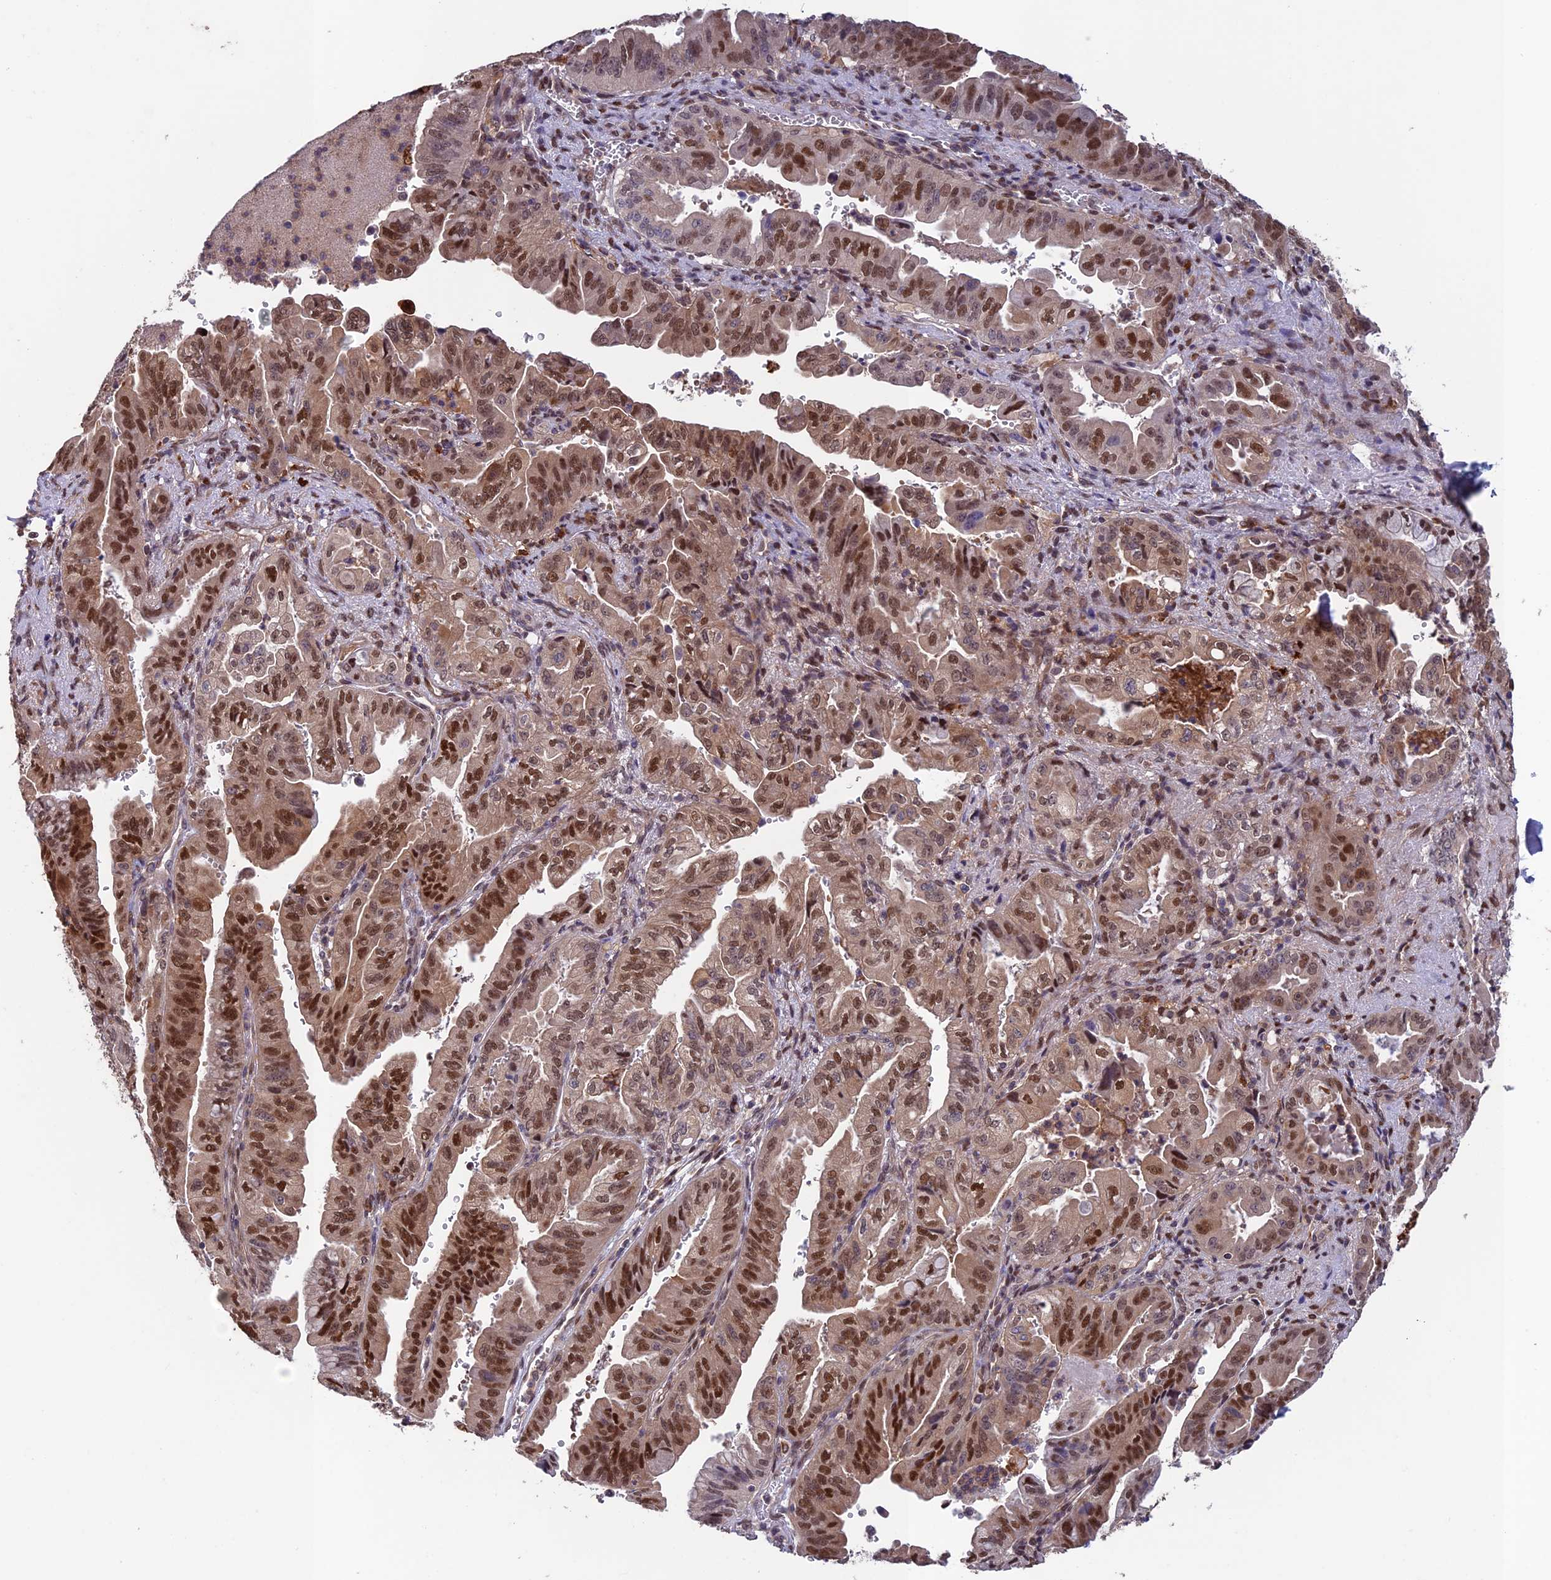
{"staining": {"intensity": "moderate", "quantity": ">75%", "location": "nuclear"}, "tissue": "pancreatic cancer", "cell_type": "Tumor cells", "image_type": "cancer", "snomed": [{"axis": "morphology", "description": "Adenocarcinoma, NOS"}, {"axis": "topography", "description": "Pancreas"}], "caption": "Immunohistochemical staining of adenocarcinoma (pancreatic) displays medium levels of moderate nuclear protein staining in approximately >75% of tumor cells.", "gene": "MAST2", "patient": {"sex": "male", "age": 70}}